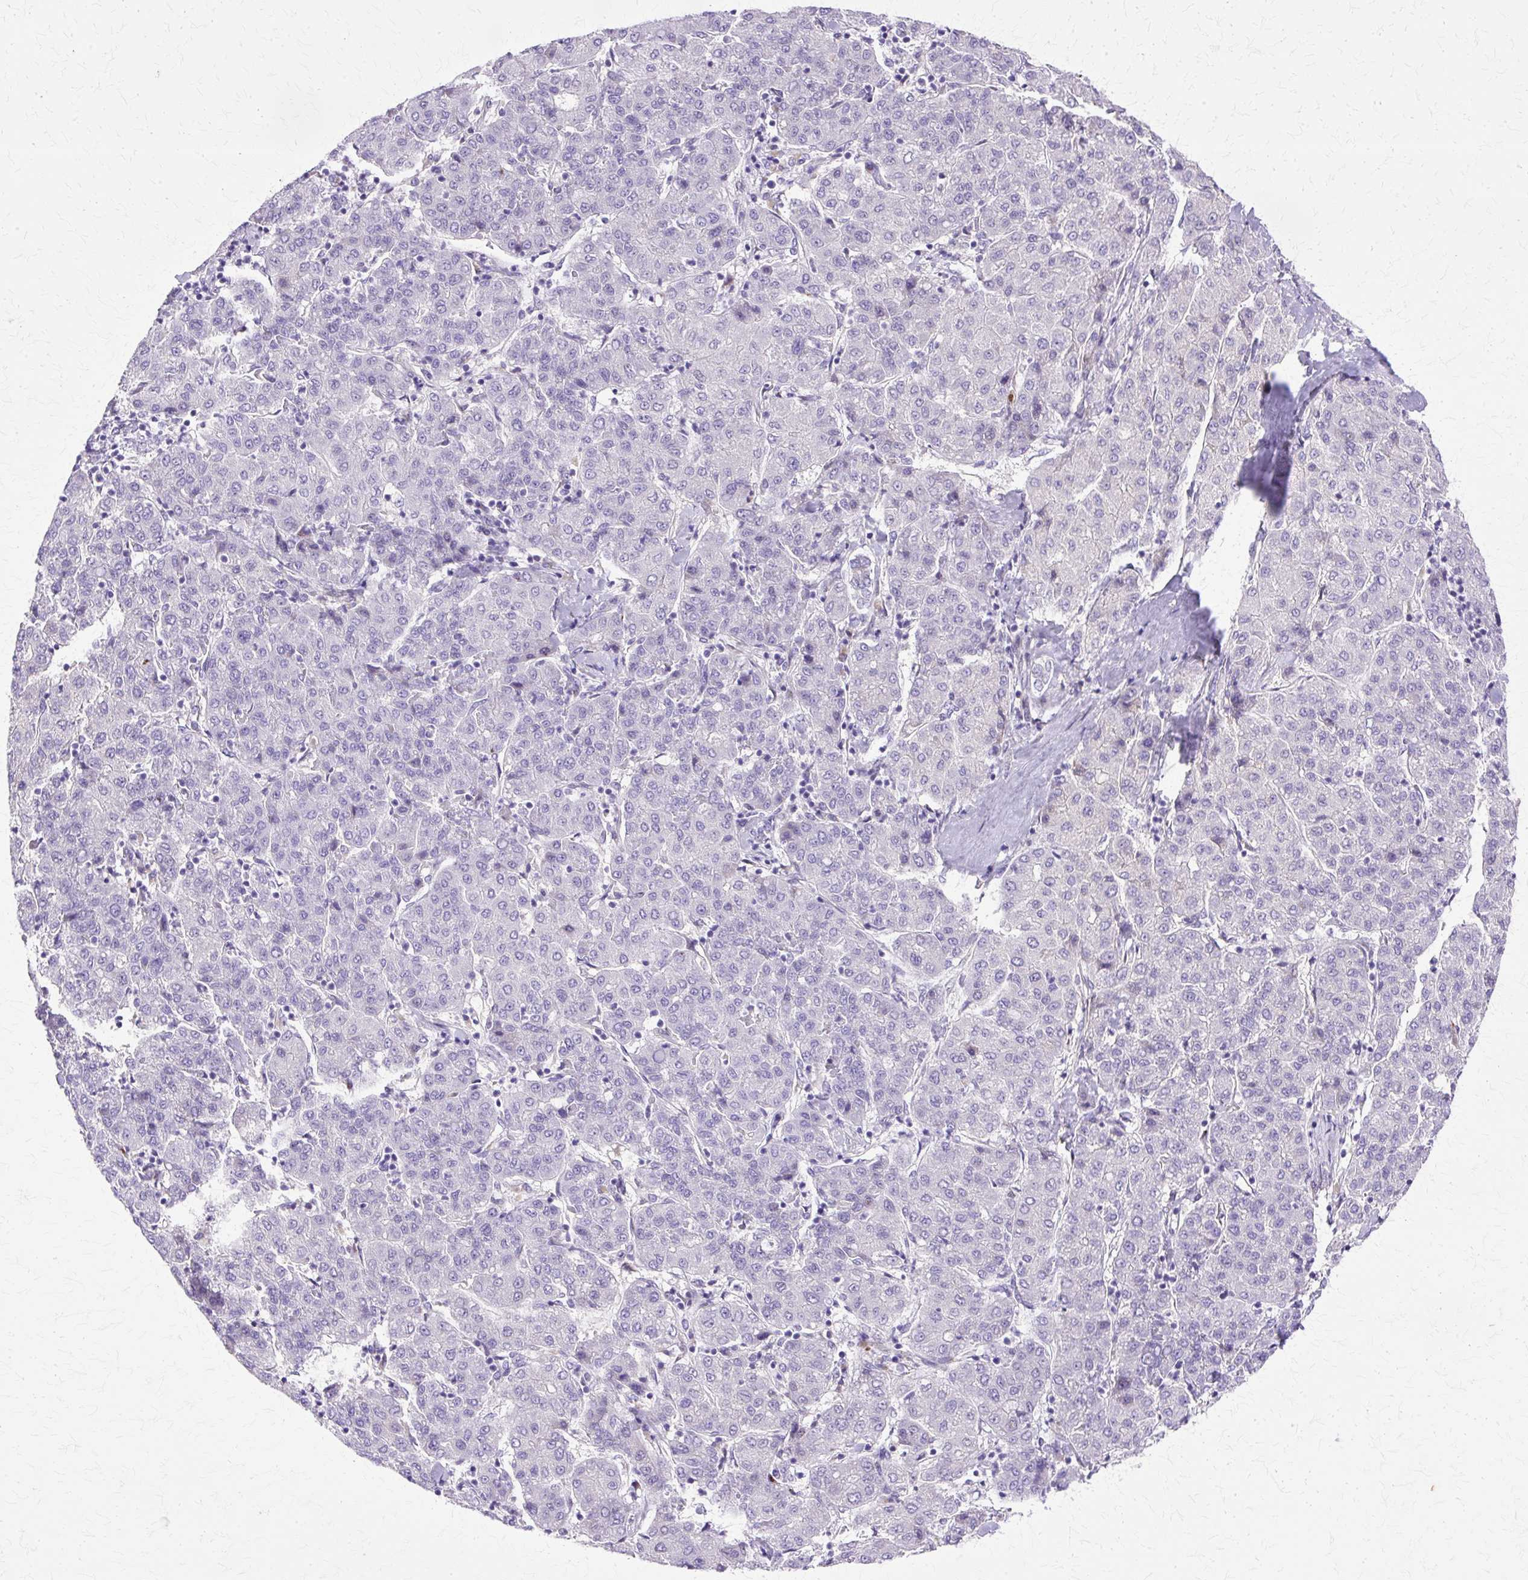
{"staining": {"intensity": "negative", "quantity": "none", "location": "none"}, "tissue": "liver cancer", "cell_type": "Tumor cells", "image_type": "cancer", "snomed": [{"axis": "morphology", "description": "Carcinoma, Hepatocellular, NOS"}, {"axis": "topography", "description": "Liver"}], "caption": "Immunohistochemistry (IHC) of human liver hepatocellular carcinoma demonstrates no positivity in tumor cells.", "gene": "TBC1D3G", "patient": {"sex": "male", "age": 65}}